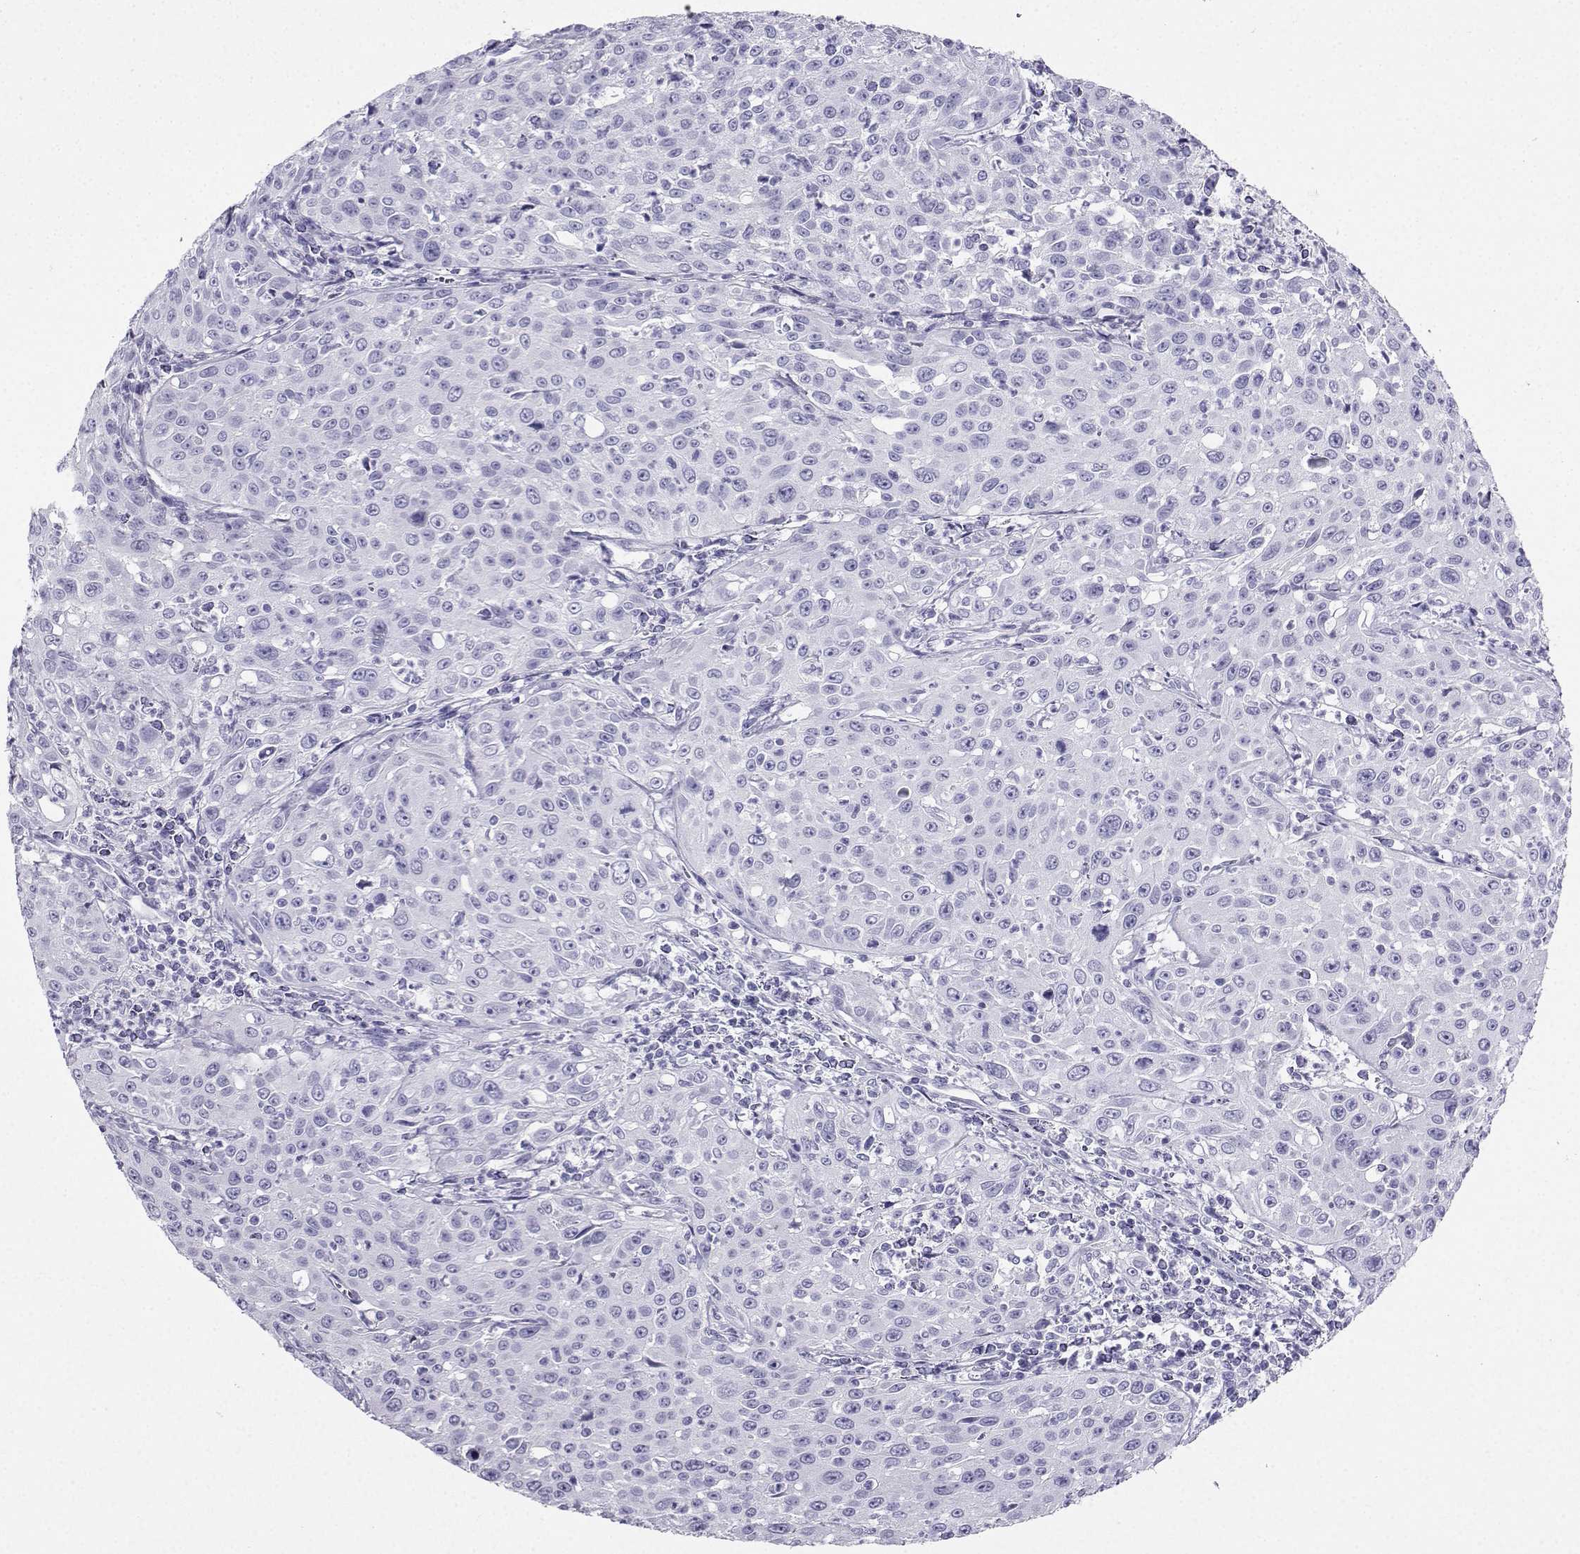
{"staining": {"intensity": "negative", "quantity": "none", "location": "none"}, "tissue": "cervical cancer", "cell_type": "Tumor cells", "image_type": "cancer", "snomed": [{"axis": "morphology", "description": "Squamous cell carcinoma, NOS"}, {"axis": "topography", "description": "Cervix"}], "caption": "Immunohistochemical staining of cervical cancer shows no significant expression in tumor cells. The staining was performed using DAB (3,3'-diaminobenzidine) to visualize the protein expression in brown, while the nuclei were stained in blue with hematoxylin (Magnification: 20x).", "gene": "CD109", "patient": {"sex": "female", "age": 26}}